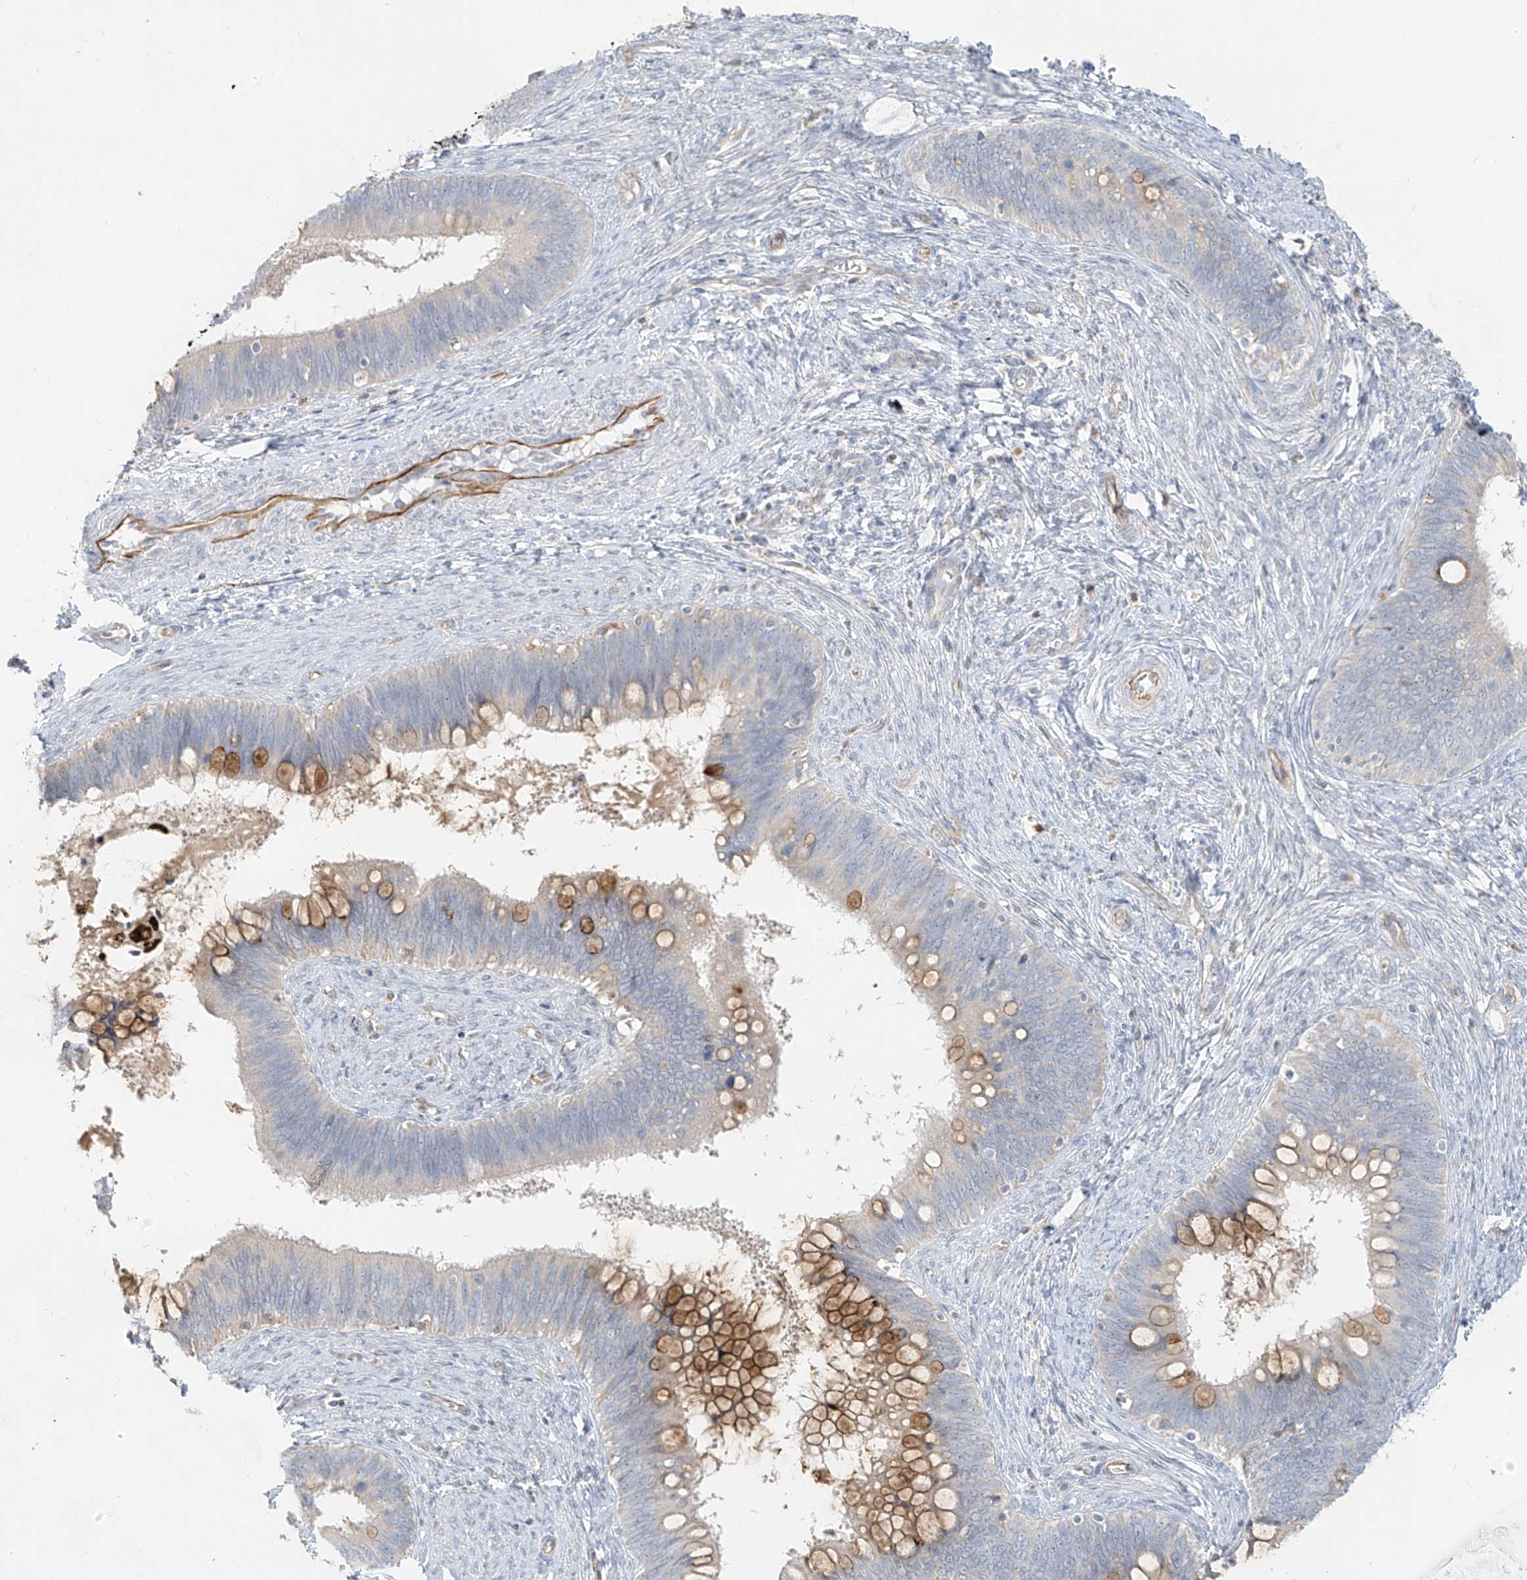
{"staining": {"intensity": "moderate", "quantity": "<25%", "location": "cytoplasmic/membranous"}, "tissue": "cervical cancer", "cell_type": "Tumor cells", "image_type": "cancer", "snomed": [{"axis": "morphology", "description": "Adenocarcinoma, NOS"}, {"axis": "topography", "description": "Cervix"}], "caption": "Protein analysis of cervical adenocarcinoma tissue shows moderate cytoplasmic/membranous expression in about <25% of tumor cells.", "gene": "C2orf42", "patient": {"sex": "female", "age": 42}}